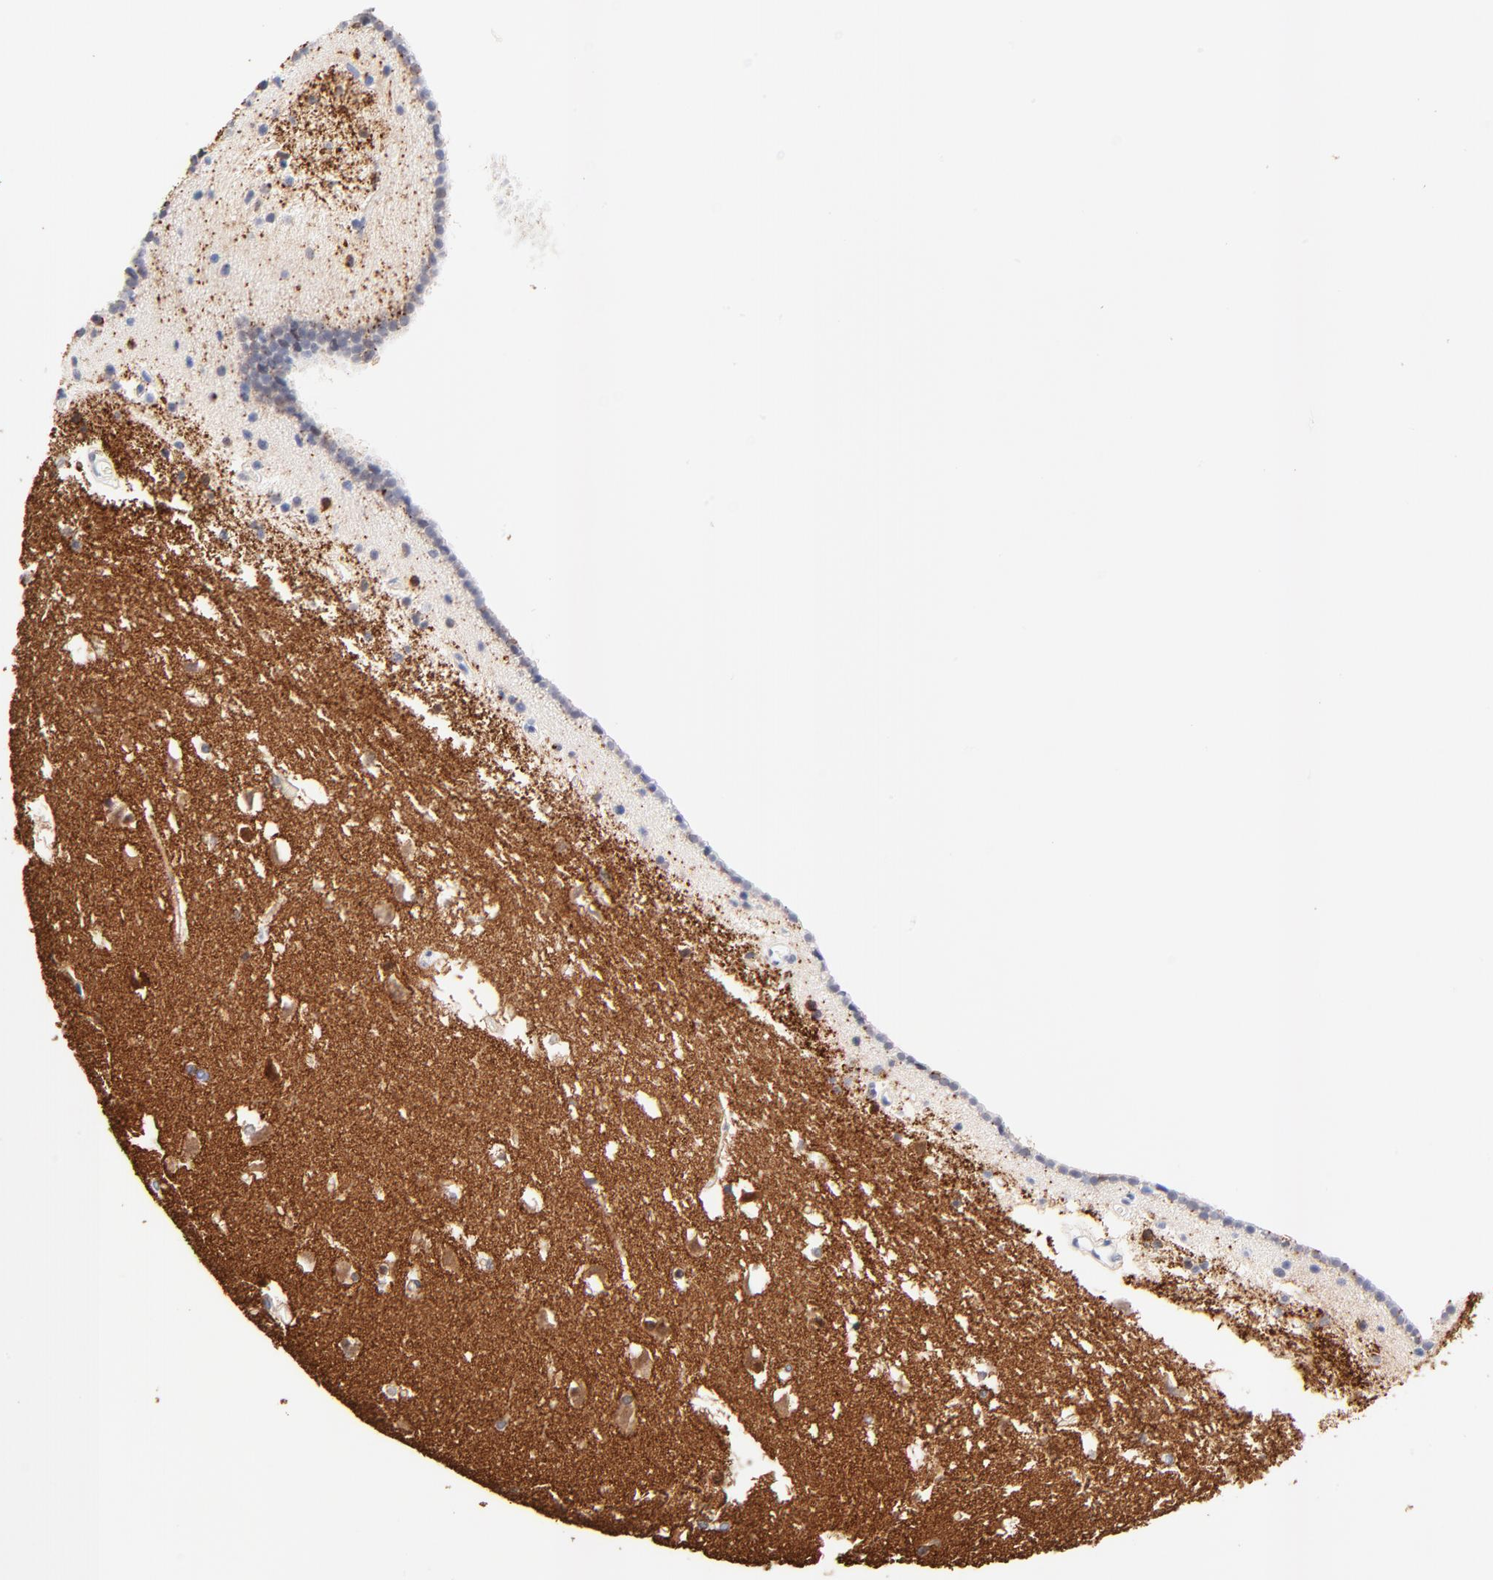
{"staining": {"intensity": "moderate", "quantity": "<25%", "location": "cytoplasmic/membranous"}, "tissue": "caudate", "cell_type": "Glial cells", "image_type": "normal", "snomed": [{"axis": "morphology", "description": "Normal tissue, NOS"}, {"axis": "topography", "description": "Lateral ventricle wall"}], "caption": "Immunohistochemistry (IHC) (DAB) staining of unremarkable caudate demonstrates moderate cytoplasmic/membranous protein positivity in approximately <25% of glial cells.", "gene": "FAM117B", "patient": {"sex": "male", "age": 45}}